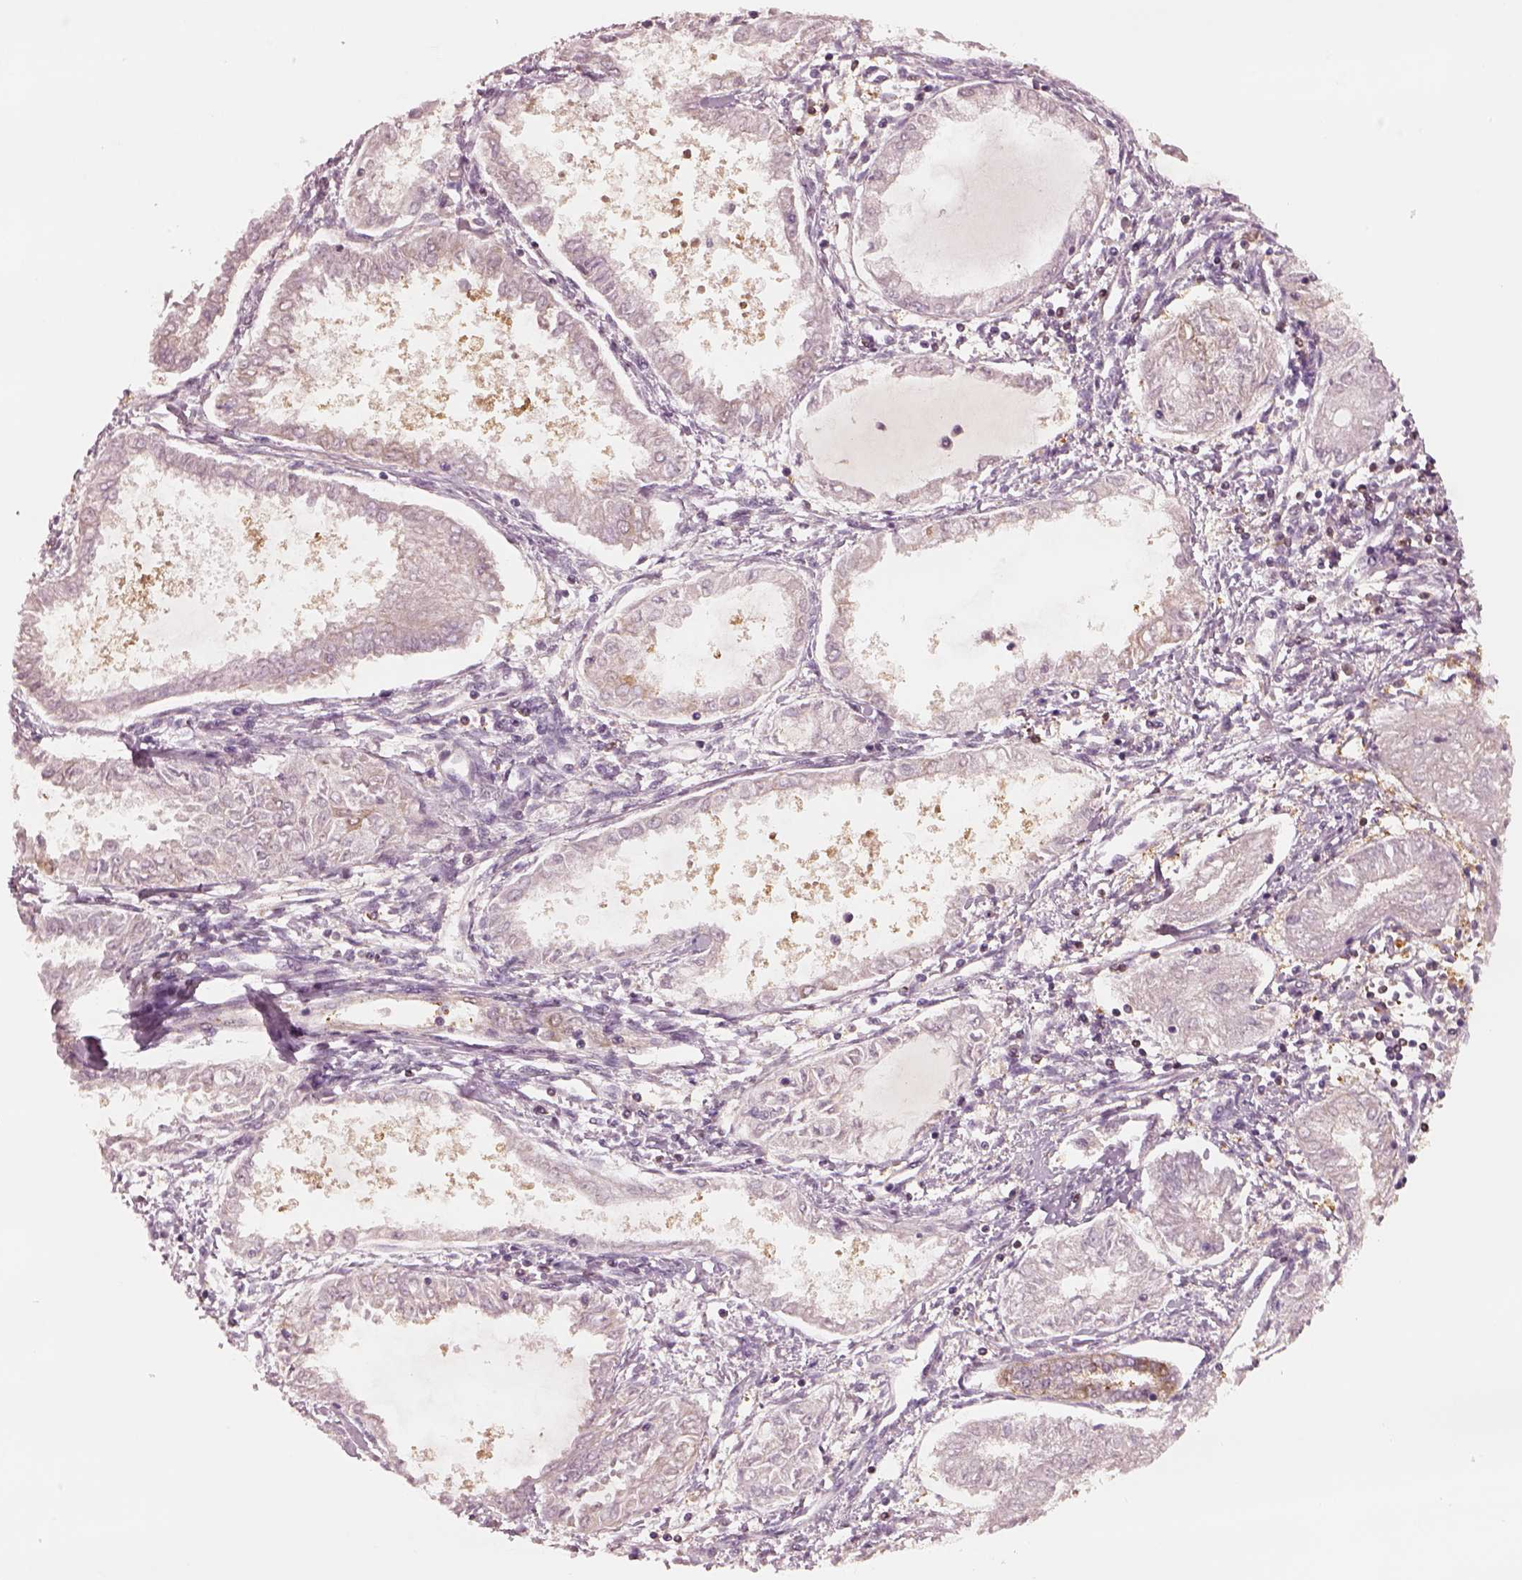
{"staining": {"intensity": "negative", "quantity": "none", "location": "none"}, "tissue": "endometrial cancer", "cell_type": "Tumor cells", "image_type": "cancer", "snomed": [{"axis": "morphology", "description": "Adenocarcinoma, NOS"}, {"axis": "topography", "description": "Endometrium"}], "caption": "Photomicrograph shows no protein positivity in tumor cells of endometrial cancer (adenocarcinoma) tissue.", "gene": "EGR4", "patient": {"sex": "female", "age": 68}}